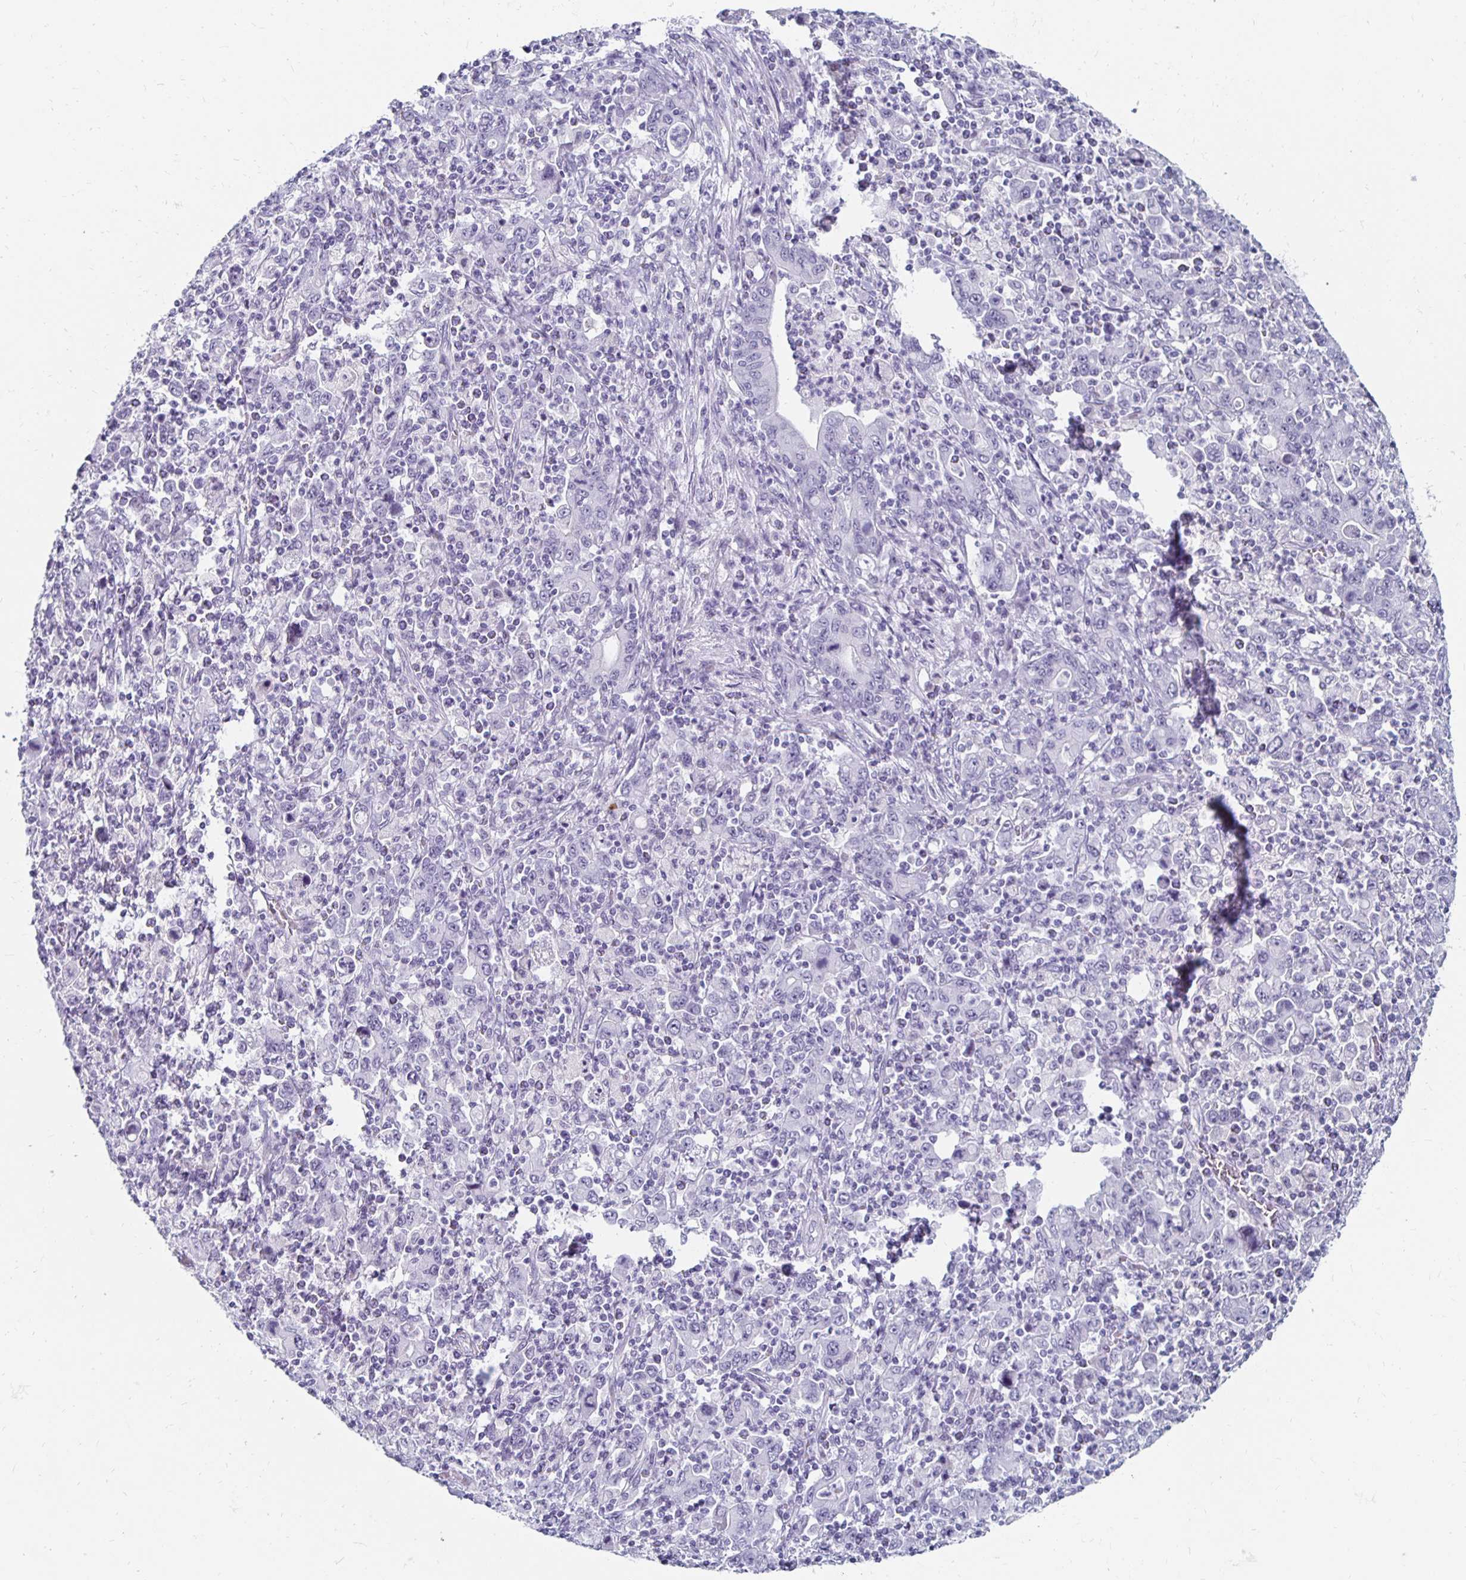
{"staining": {"intensity": "negative", "quantity": "none", "location": "none"}, "tissue": "stomach cancer", "cell_type": "Tumor cells", "image_type": "cancer", "snomed": [{"axis": "morphology", "description": "Adenocarcinoma, NOS"}, {"axis": "topography", "description": "Stomach, upper"}], "caption": "Immunohistochemistry (IHC) of stomach cancer (adenocarcinoma) shows no staining in tumor cells.", "gene": "KCNQ2", "patient": {"sex": "male", "age": 69}}